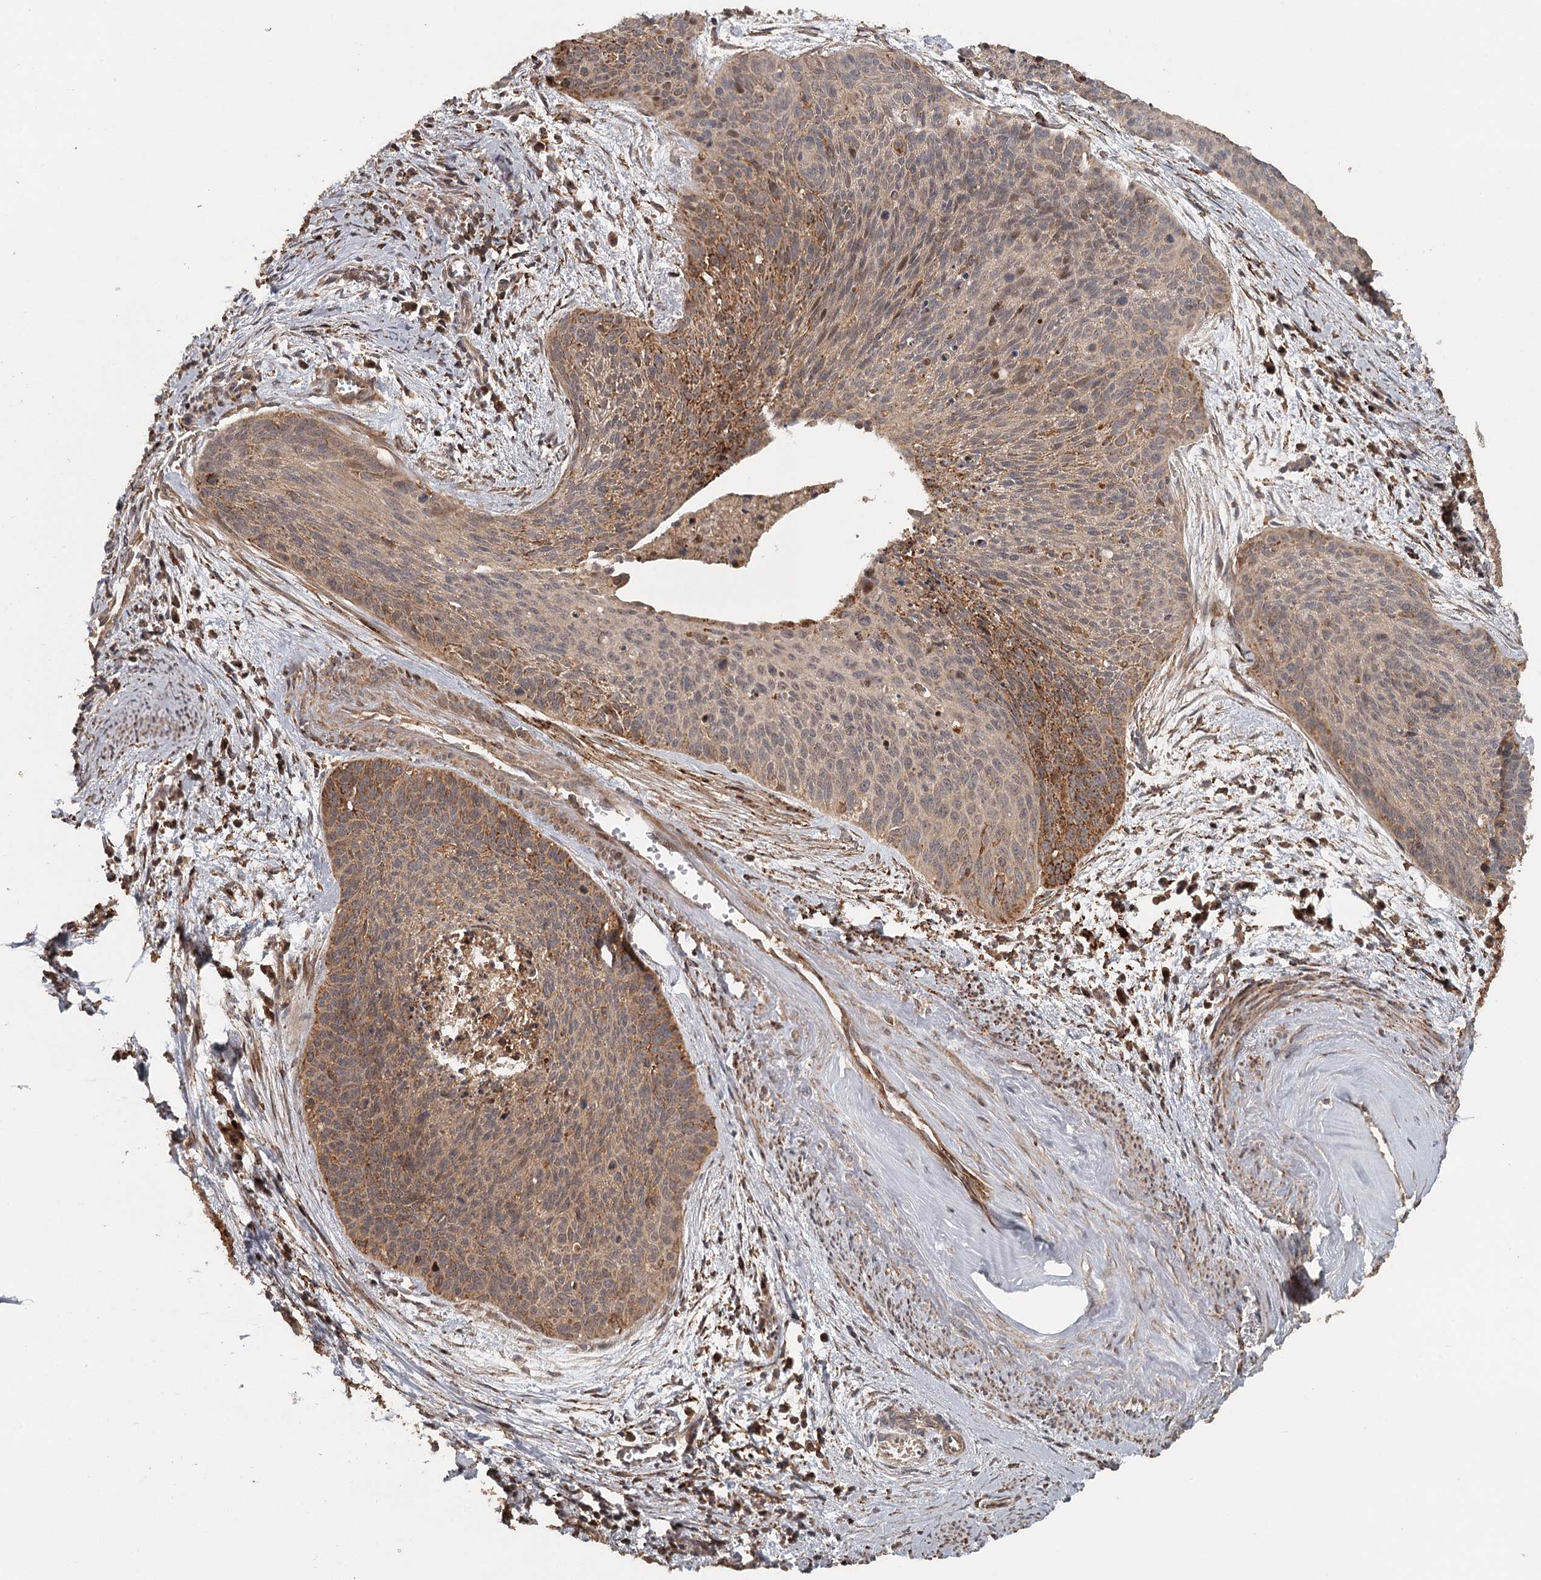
{"staining": {"intensity": "strong", "quantity": "<25%", "location": "cytoplasmic/membranous"}, "tissue": "cervical cancer", "cell_type": "Tumor cells", "image_type": "cancer", "snomed": [{"axis": "morphology", "description": "Squamous cell carcinoma, NOS"}, {"axis": "topography", "description": "Cervix"}], "caption": "Protein analysis of cervical squamous cell carcinoma tissue reveals strong cytoplasmic/membranous staining in approximately <25% of tumor cells. (brown staining indicates protein expression, while blue staining denotes nuclei).", "gene": "FAXC", "patient": {"sex": "female", "age": 55}}